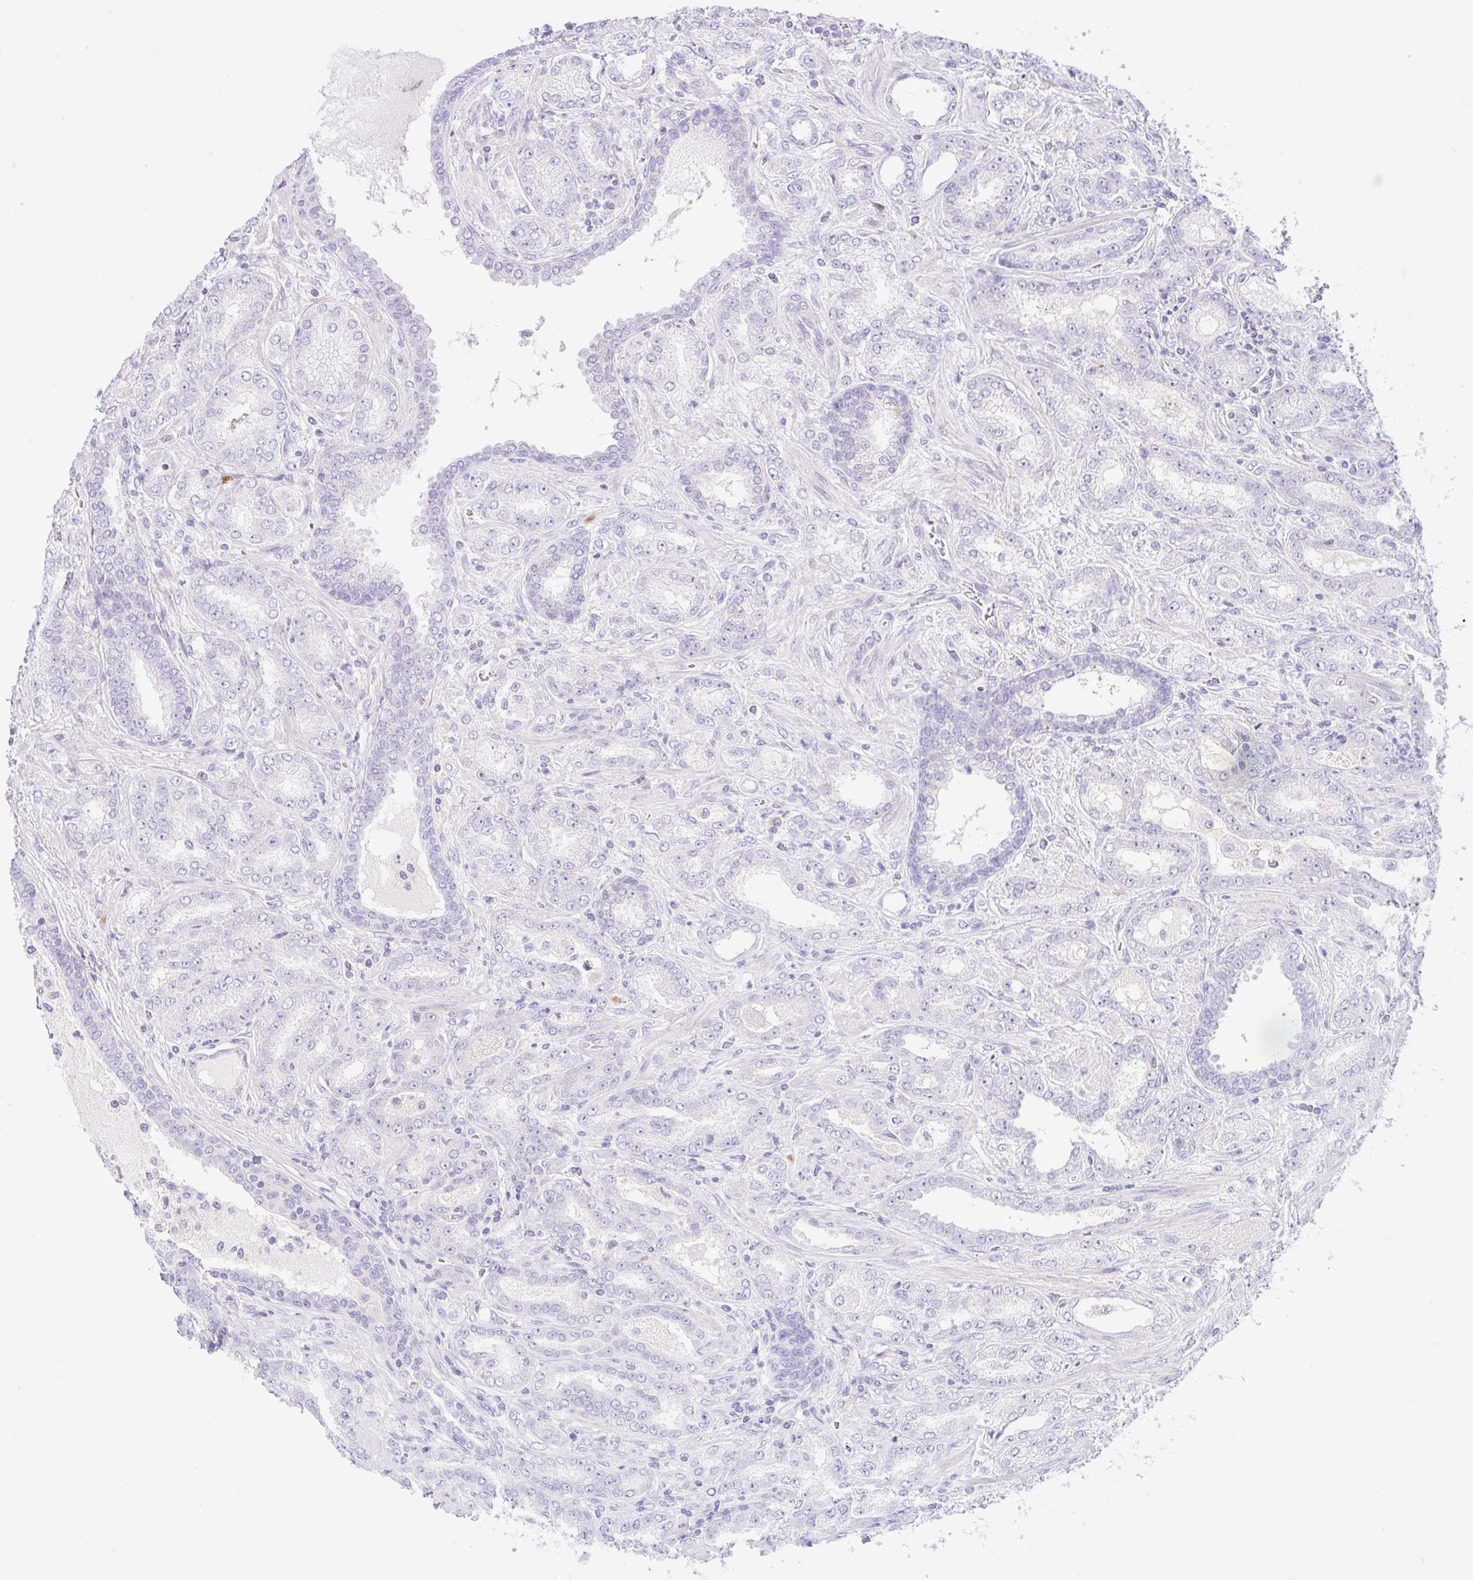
{"staining": {"intensity": "negative", "quantity": "none", "location": "none"}, "tissue": "prostate cancer", "cell_type": "Tumor cells", "image_type": "cancer", "snomed": [{"axis": "morphology", "description": "Adenocarcinoma, High grade"}, {"axis": "topography", "description": "Prostate"}], "caption": "Protein analysis of prostate adenocarcinoma (high-grade) displays no significant staining in tumor cells.", "gene": "ZNF101", "patient": {"sex": "male", "age": 72}}